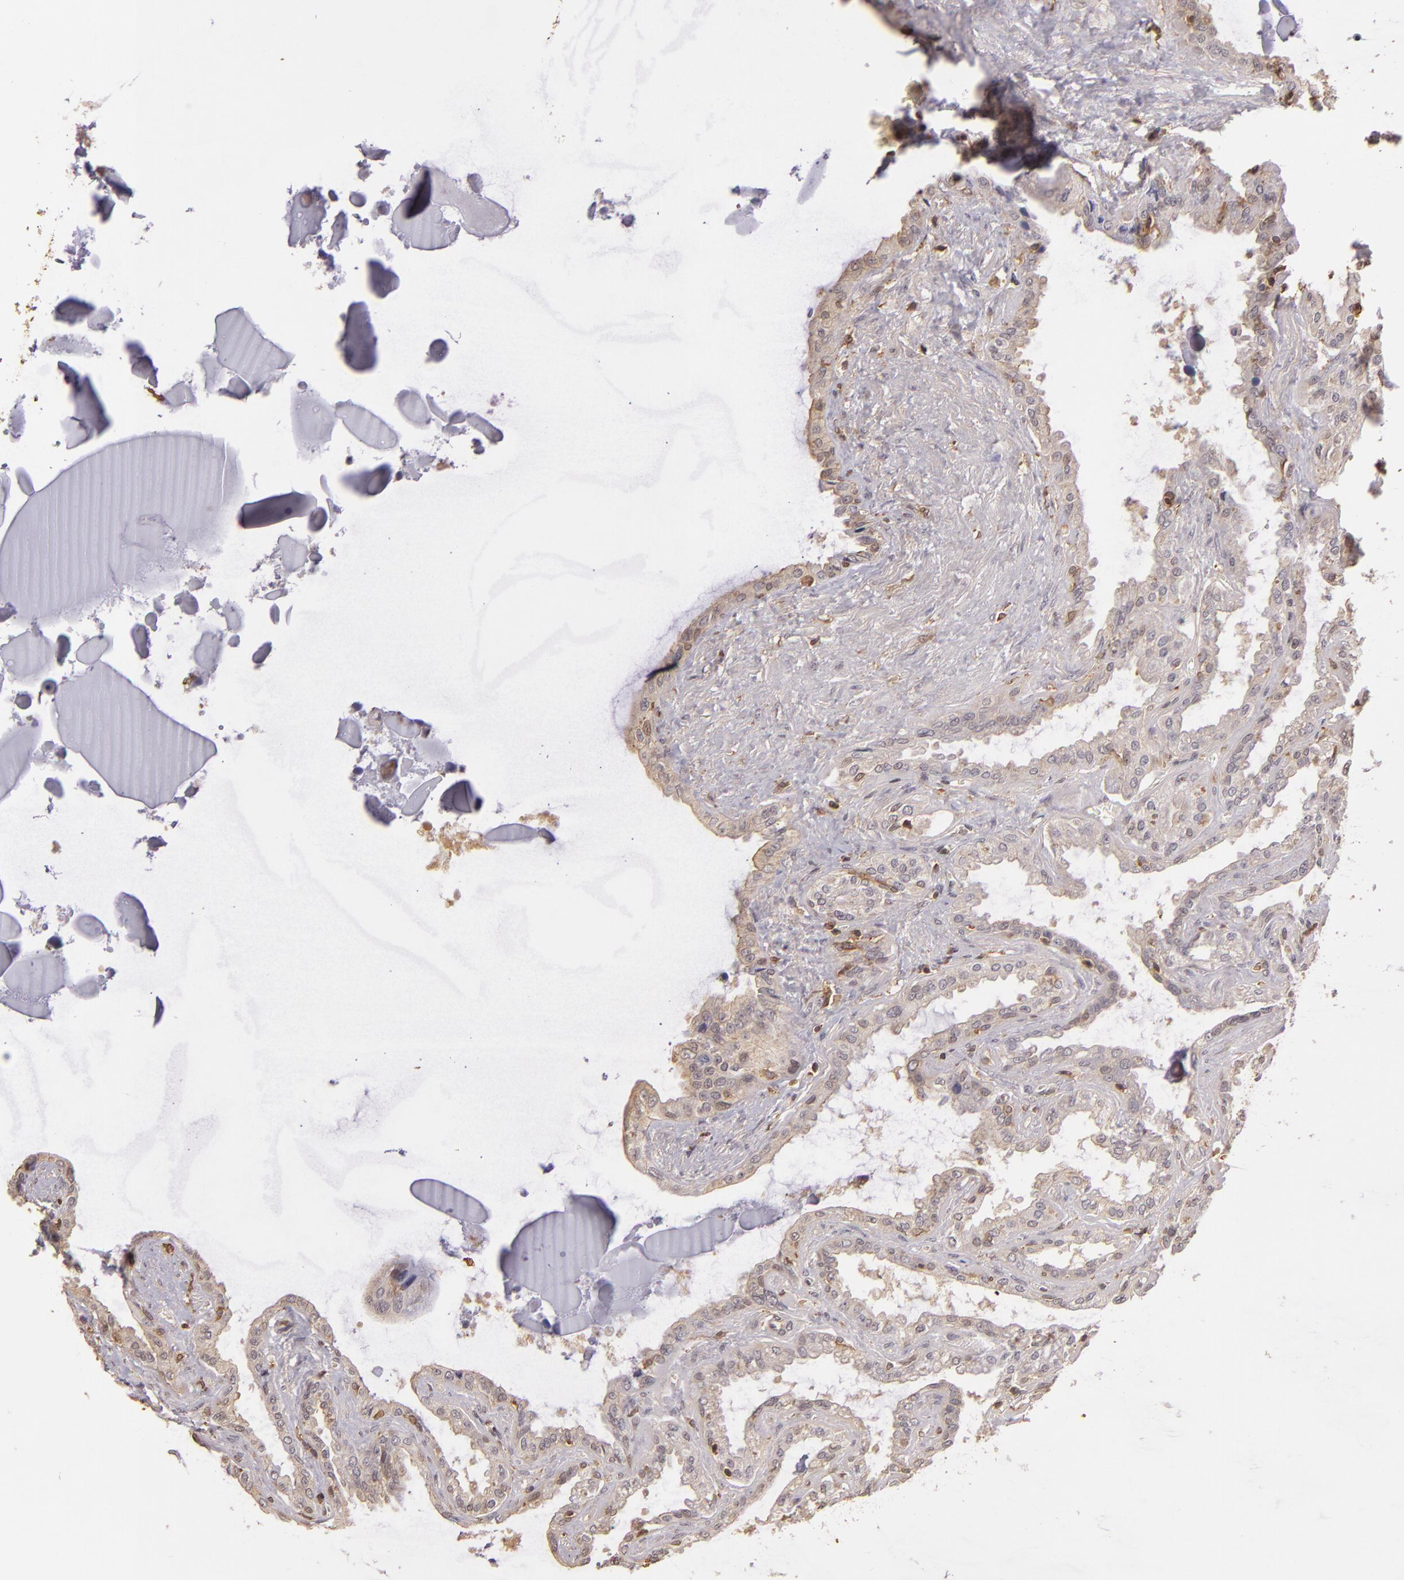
{"staining": {"intensity": "weak", "quantity": "25%-75%", "location": "nuclear"}, "tissue": "seminal vesicle", "cell_type": "Glandular cells", "image_type": "normal", "snomed": [{"axis": "morphology", "description": "Normal tissue, NOS"}, {"axis": "morphology", "description": "Inflammation, NOS"}, {"axis": "topography", "description": "Urinary bladder"}, {"axis": "topography", "description": "Prostate"}, {"axis": "topography", "description": "Seminal veicle"}], "caption": "A brown stain labels weak nuclear expression of a protein in glandular cells of benign human seminal vesicle.", "gene": "ARPC2", "patient": {"sex": "male", "age": 82}}